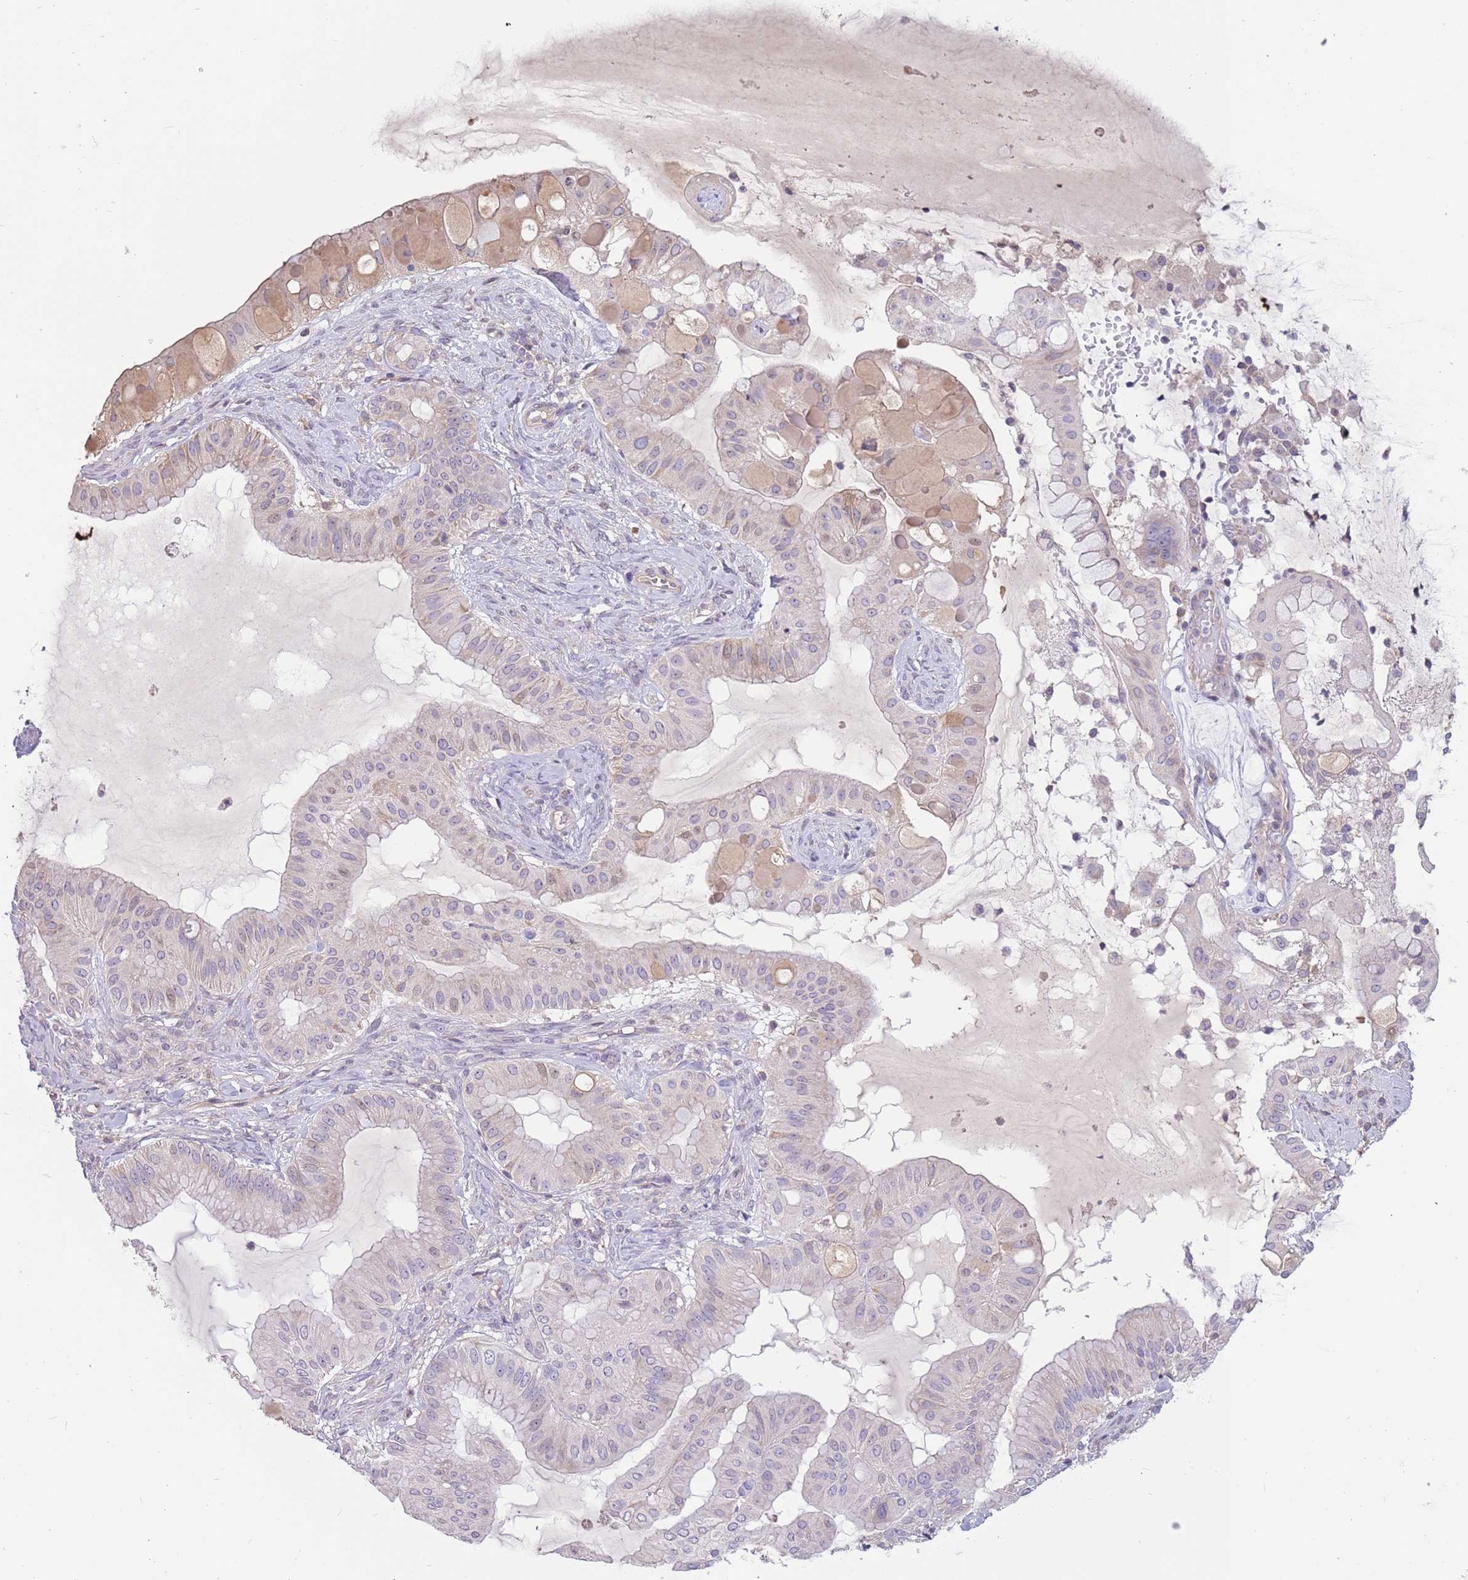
{"staining": {"intensity": "negative", "quantity": "none", "location": "none"}, "tissue": "ovarian cancer", "cell_type": "Tumor cells", "image_type": "cancer", "snomed": [{"axis": "morphology", "description": "Cystadenocarcinoma, mucinous, NOS"}, {"axis": "topography", "description": "Ovary"}], "caption": "Ovarian mucinous cystadenocarcinoma was stained to show a protein in brown. There is no significant positivity in tumor cells. Brightfield microscopy of immunohistochemistry stained with DAB (brown) and hematoxylin (blue), captured at high magnification.", "gene": "CABYR", "patient": {"sex": "female", "age": 61}}